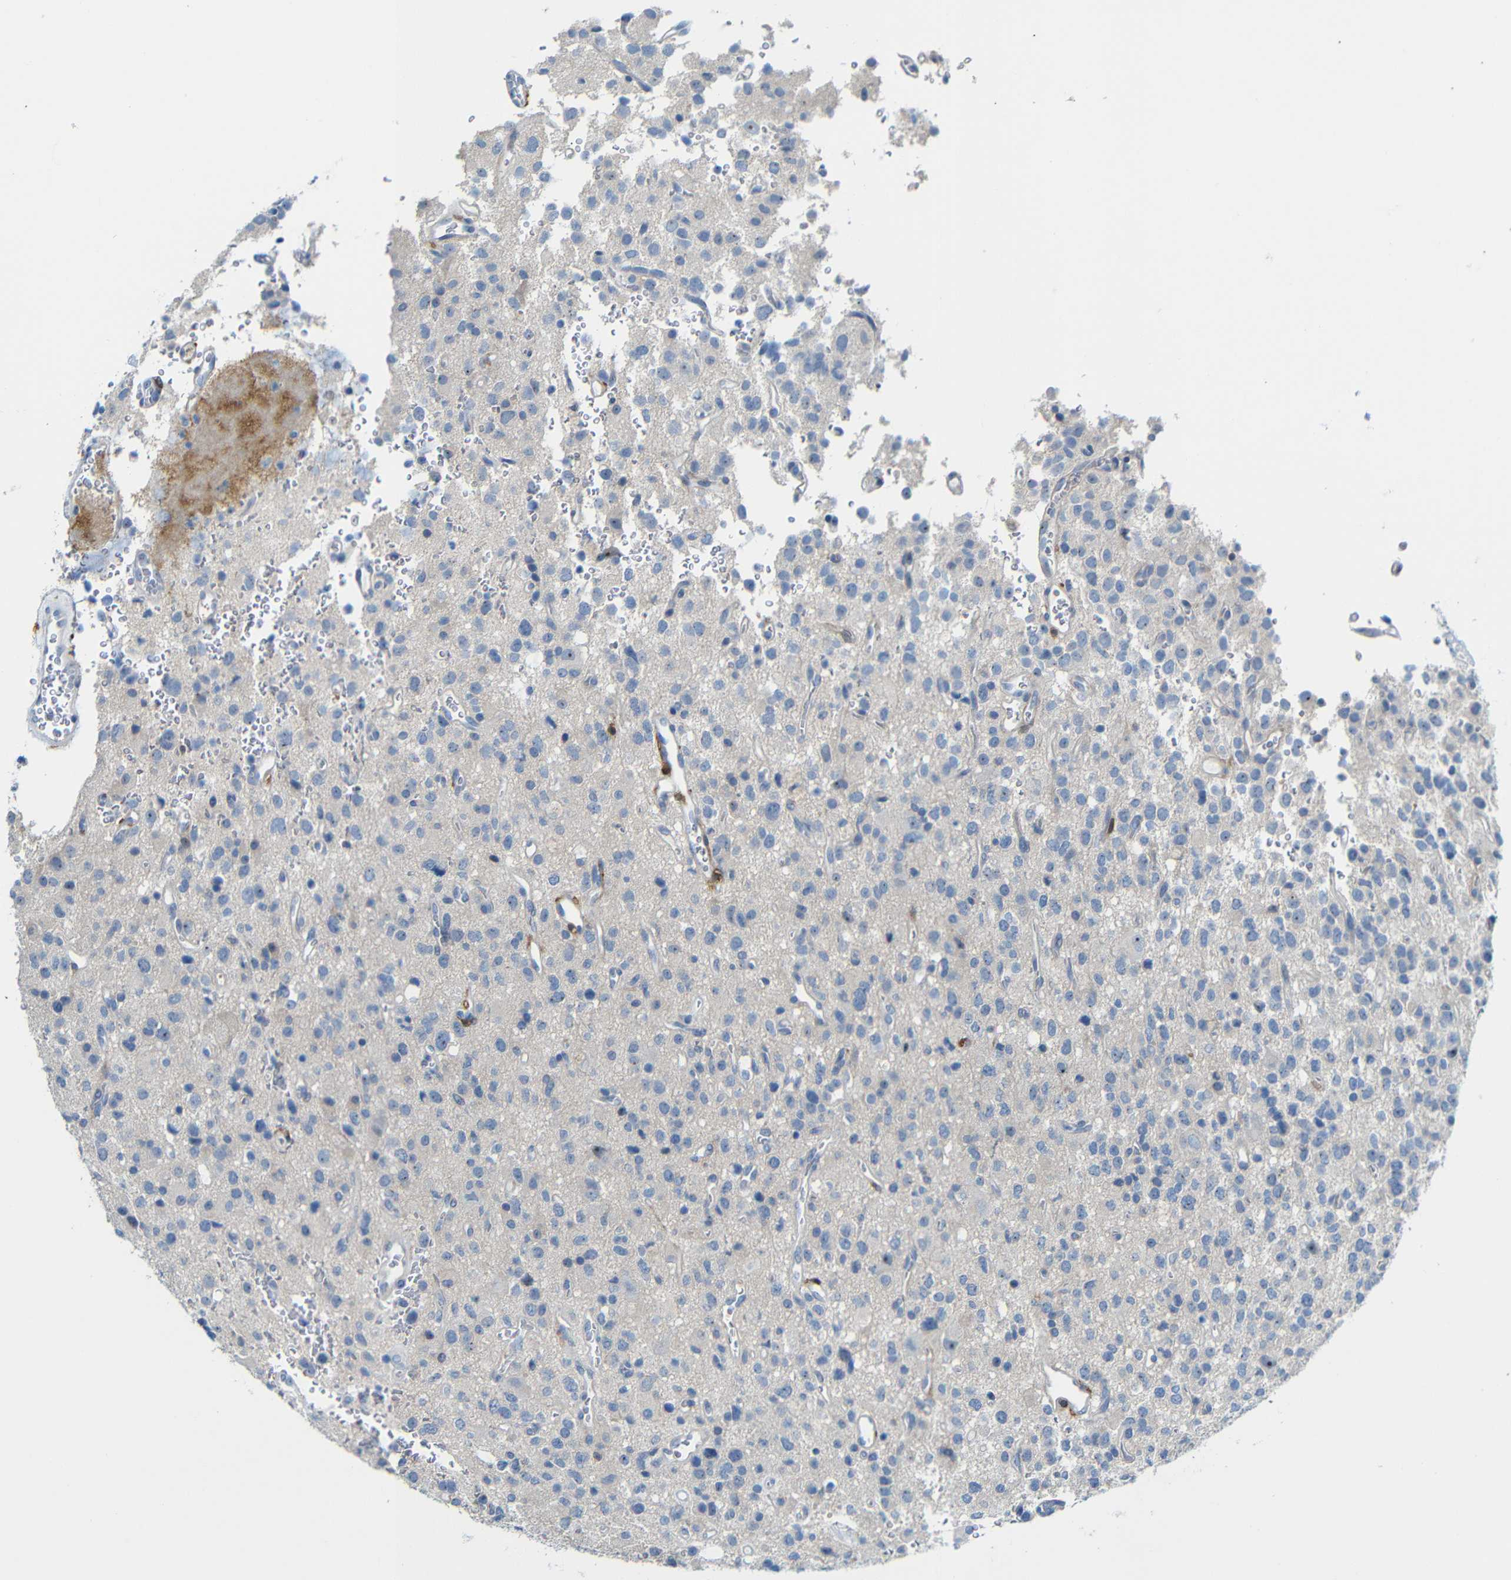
{"staining": {"intensity": "negative", "quantity": "none", "location": "none"}, "tissue": "glioma", "cell_type": "Tumor cells", "image_type": "cancer", "snomed": [{"axis": "morphology", "description": "Glioma, malignant, High grade"}, {"axis": "topography", "description": "Brain"}], "caption": "High power microscopy histopathology image of an immunohistochemistry (IHC) photomicrograph of malignant high-grade glioma, revealing no significant positivity in tumor cells.", "gene": "C1orf210", "patient": {"sex": "male", "age": 47}}